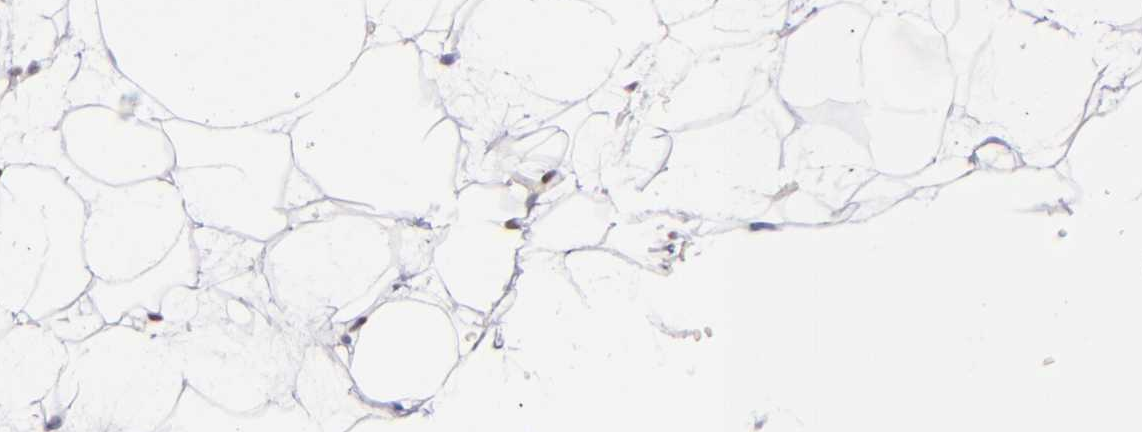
{"staining": {"intensity": "negative", "quantity": "none", "location": "none"}, "tissue": "breast", "cell_type": "Adipocytes", "image_type": "normal", "snomed": [{"axis": "morphology", "description": "Normal tissue, NOS"}, {"axis": "topography", "description": "Breast"}], "caption": "Micrograph shows no significant protein staining in adipocytes of benign breast. (DAB (3,3'-diaminobenzidine) IHC visualized using brightfield microscopy, high magnification).", "gene": "TOP3A", "patient": {"sex": "female", "age": 23}}